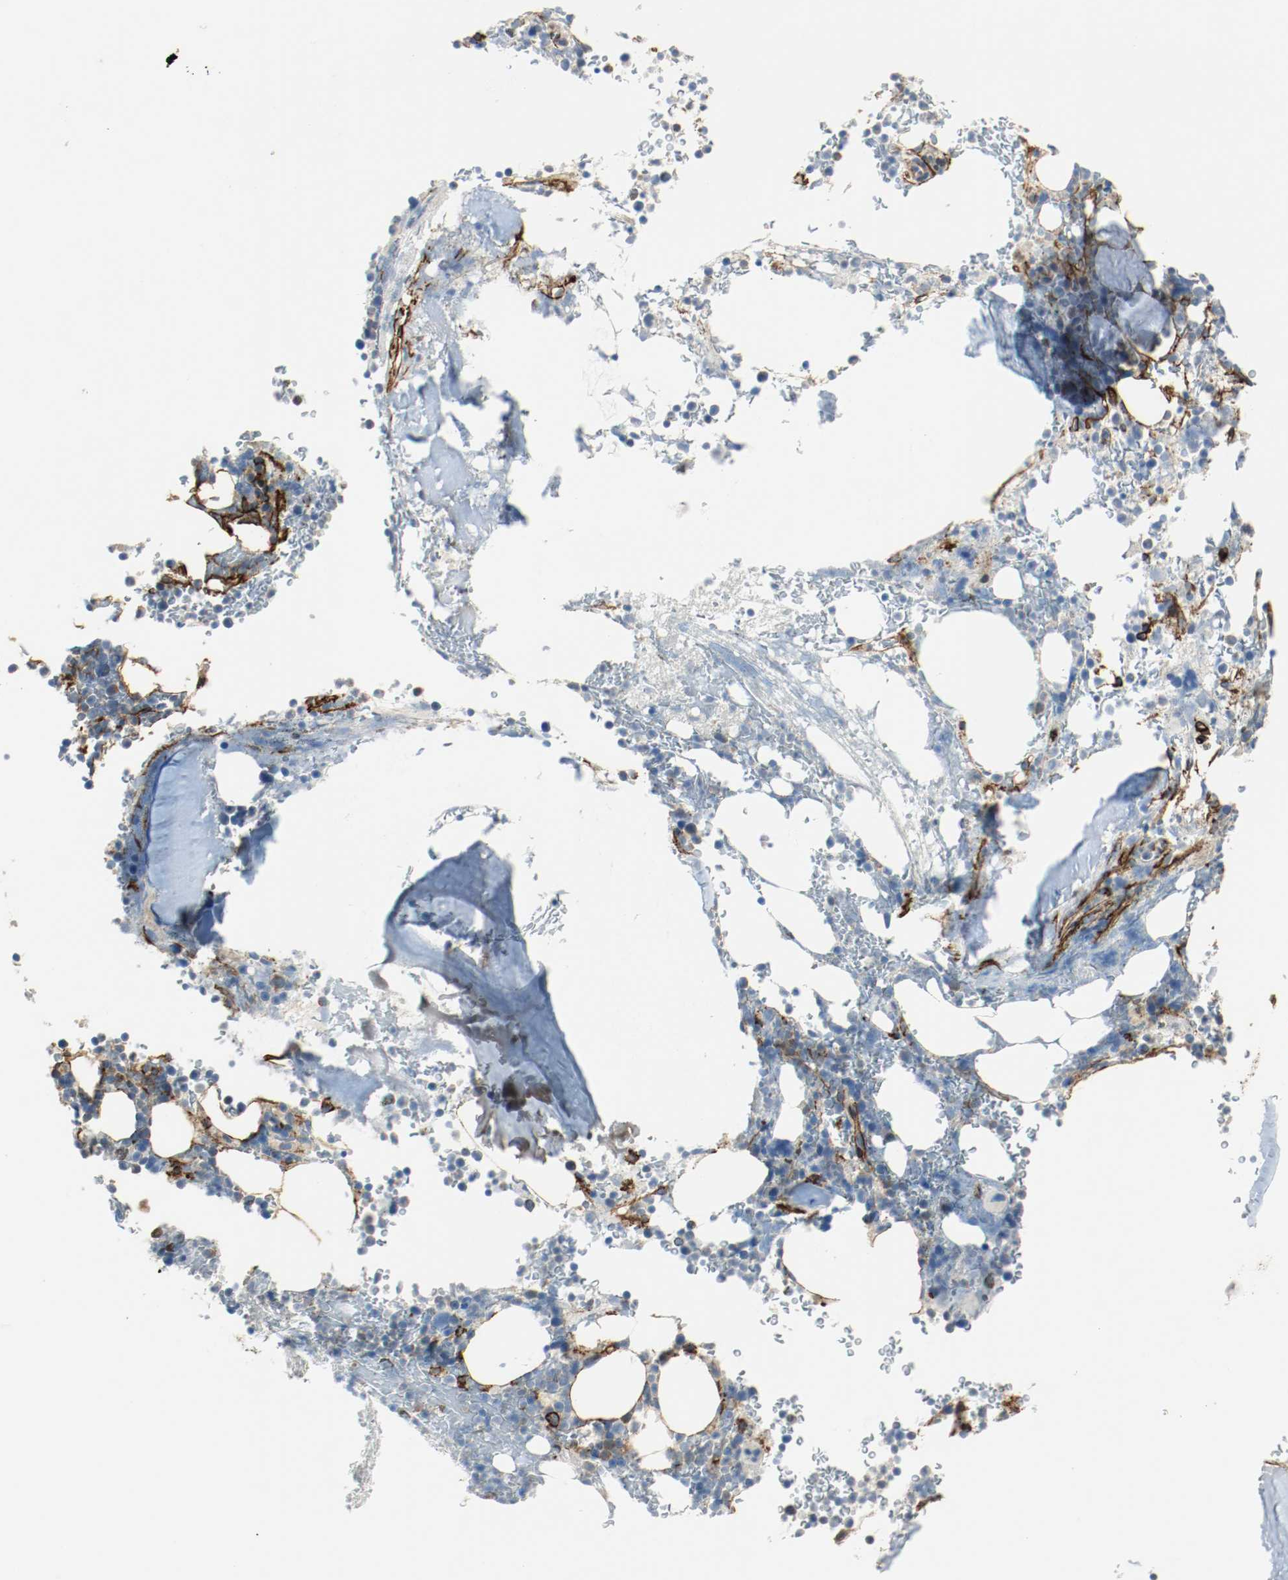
{"staining": {"intensity": "negative", "quantity": "none", "location": "none"}, "tissue": "bone marrow", "cell_type": "Hematopoietic cells", "image_type": "normal", "snomed": [{"axis": "morphology", "description": "Normal tissue, NOS"}, {"axis": "topography", "description": "Bone marrow"}], "caption": "This is an immunohistochemistry image of benign bone marrow. There is no staining in hematopoietic cells.", "gene": "LAMB1", "patient": {"sex": "female", "age": 73}}